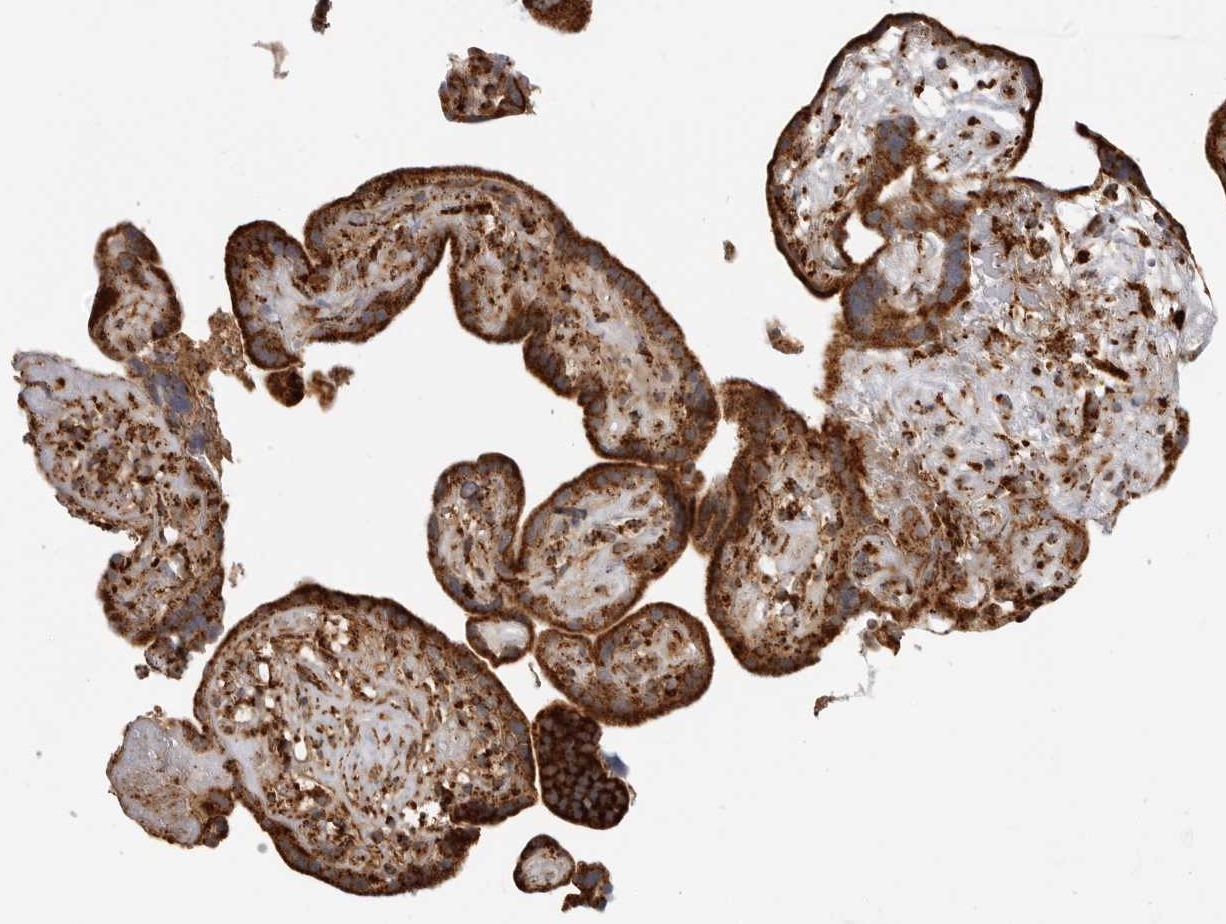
{"staining": {"intensity": "strong", "quantity": ">75%", "location": "cytoplasmic/membranous"}, "tissue": "placenta", "cell_type": "Decidual cells", "image_type": "normal", "snomed": [{"axis": "morphology", "description": "Normal tissue, NOS"}, {"axis": "topography", "description": "Placenta"}], "caption": "Immunohistochemistry (DAB) staining of normal placenta displays strong cytoplasmic/membranous protein staining in approximately >75% of decidual cells.", "gene": "BMP2K", "patient": {"sex": "female", "age": 30}}